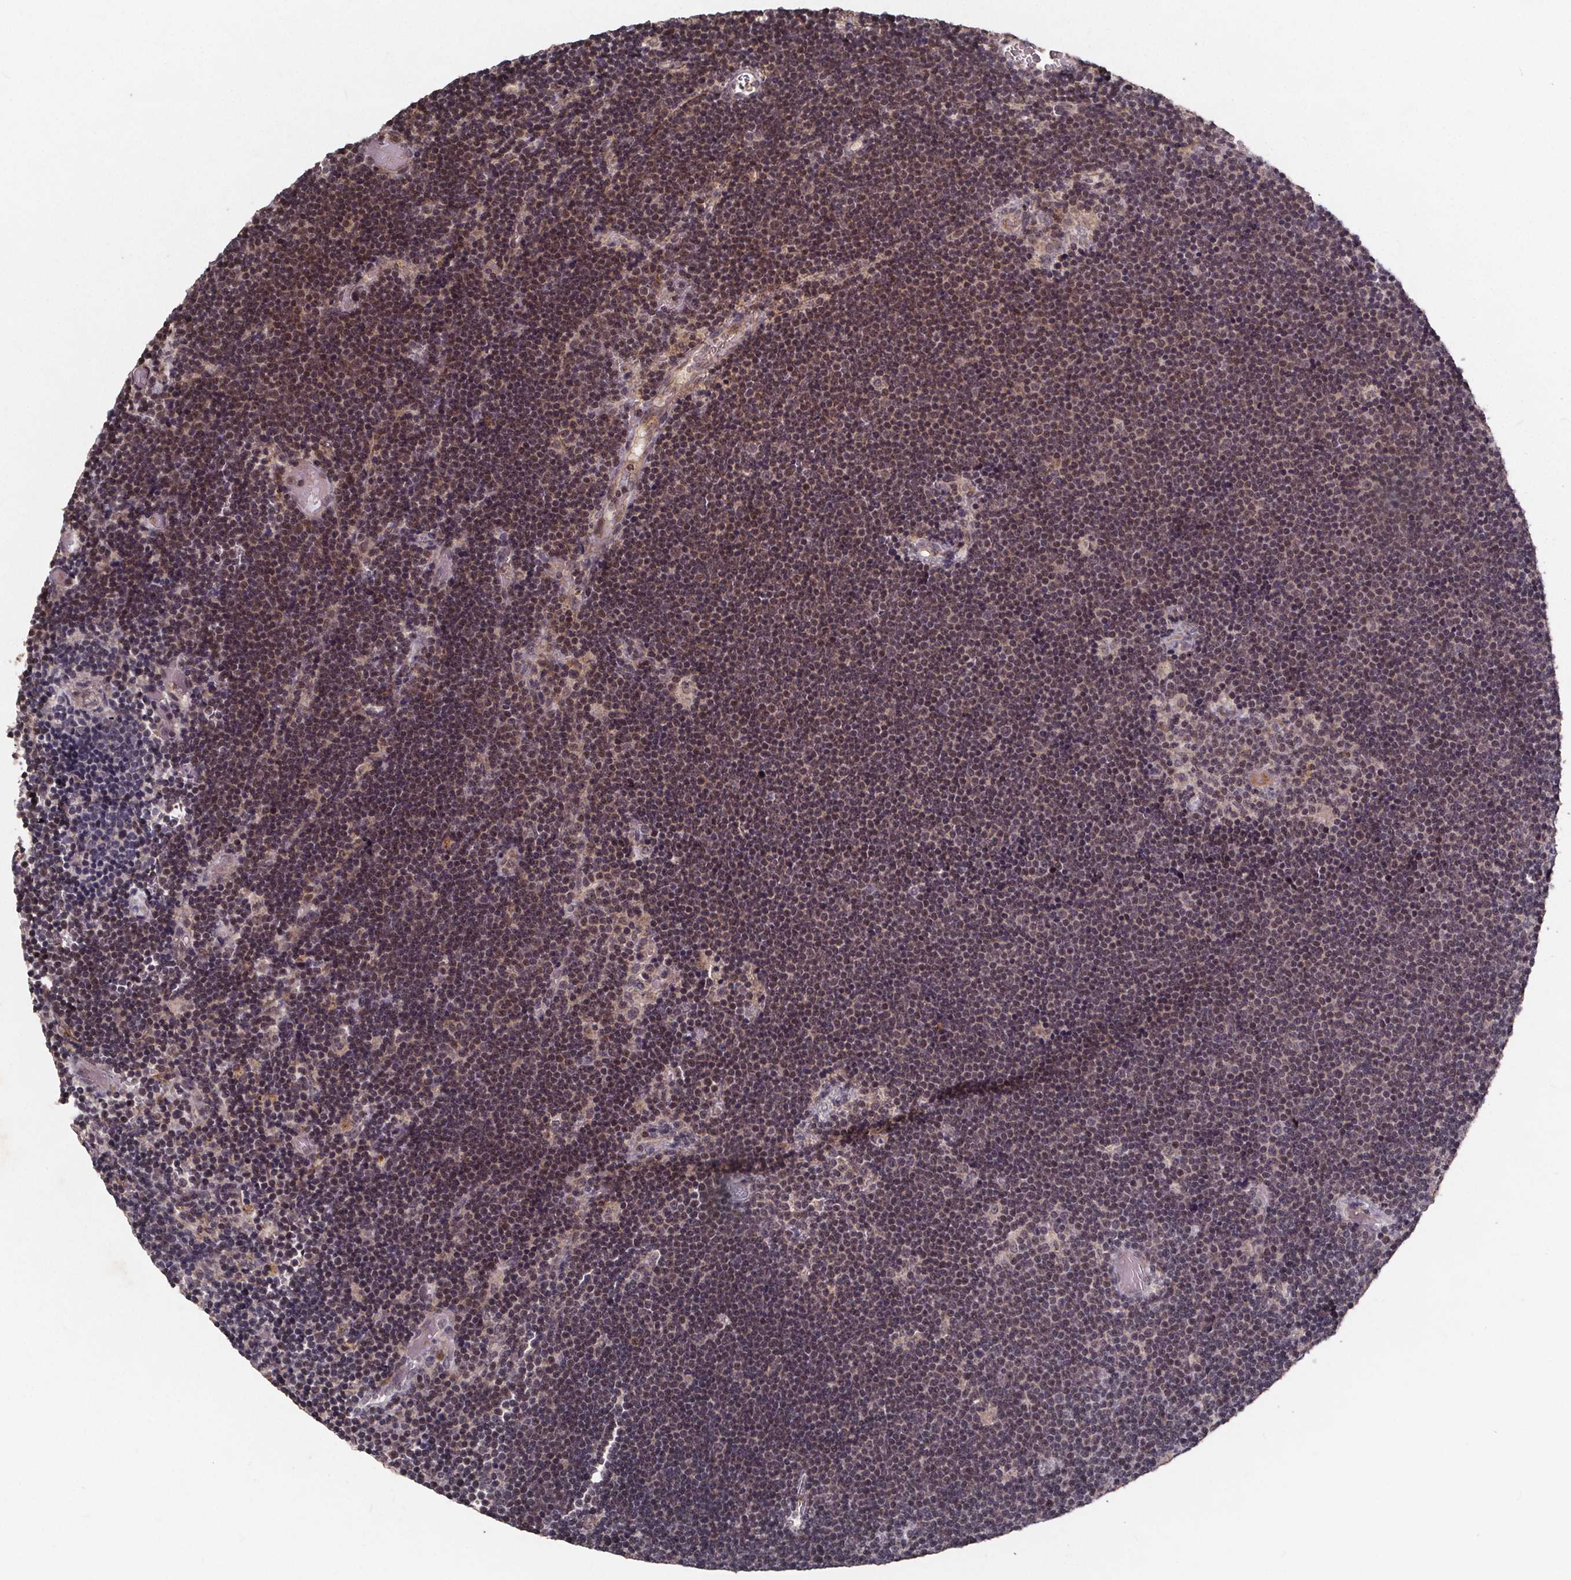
{"staining": {"intensity": "moderate", "quantity": "25%-75%", "location": "nuclear"}, "tissue": "lymphoma", "cell_type": "Tumor cells", "image_type": "cancer", "snomed": [{"axis": "morphology", "description": "Malignant lymphoma, non-Hodgkin's type, Low grade"}, {"axis": "topography", "description": "Brain"}], "caption": "IHC (DAB) staining of lymphoma displays moderate nuclear protein positivity in about 25%-75% of tumor cells. (IHC, brightfield microscopy, high magnification).", "gene": "GPX3", "patient": {"sex": "female", "age": 66}}